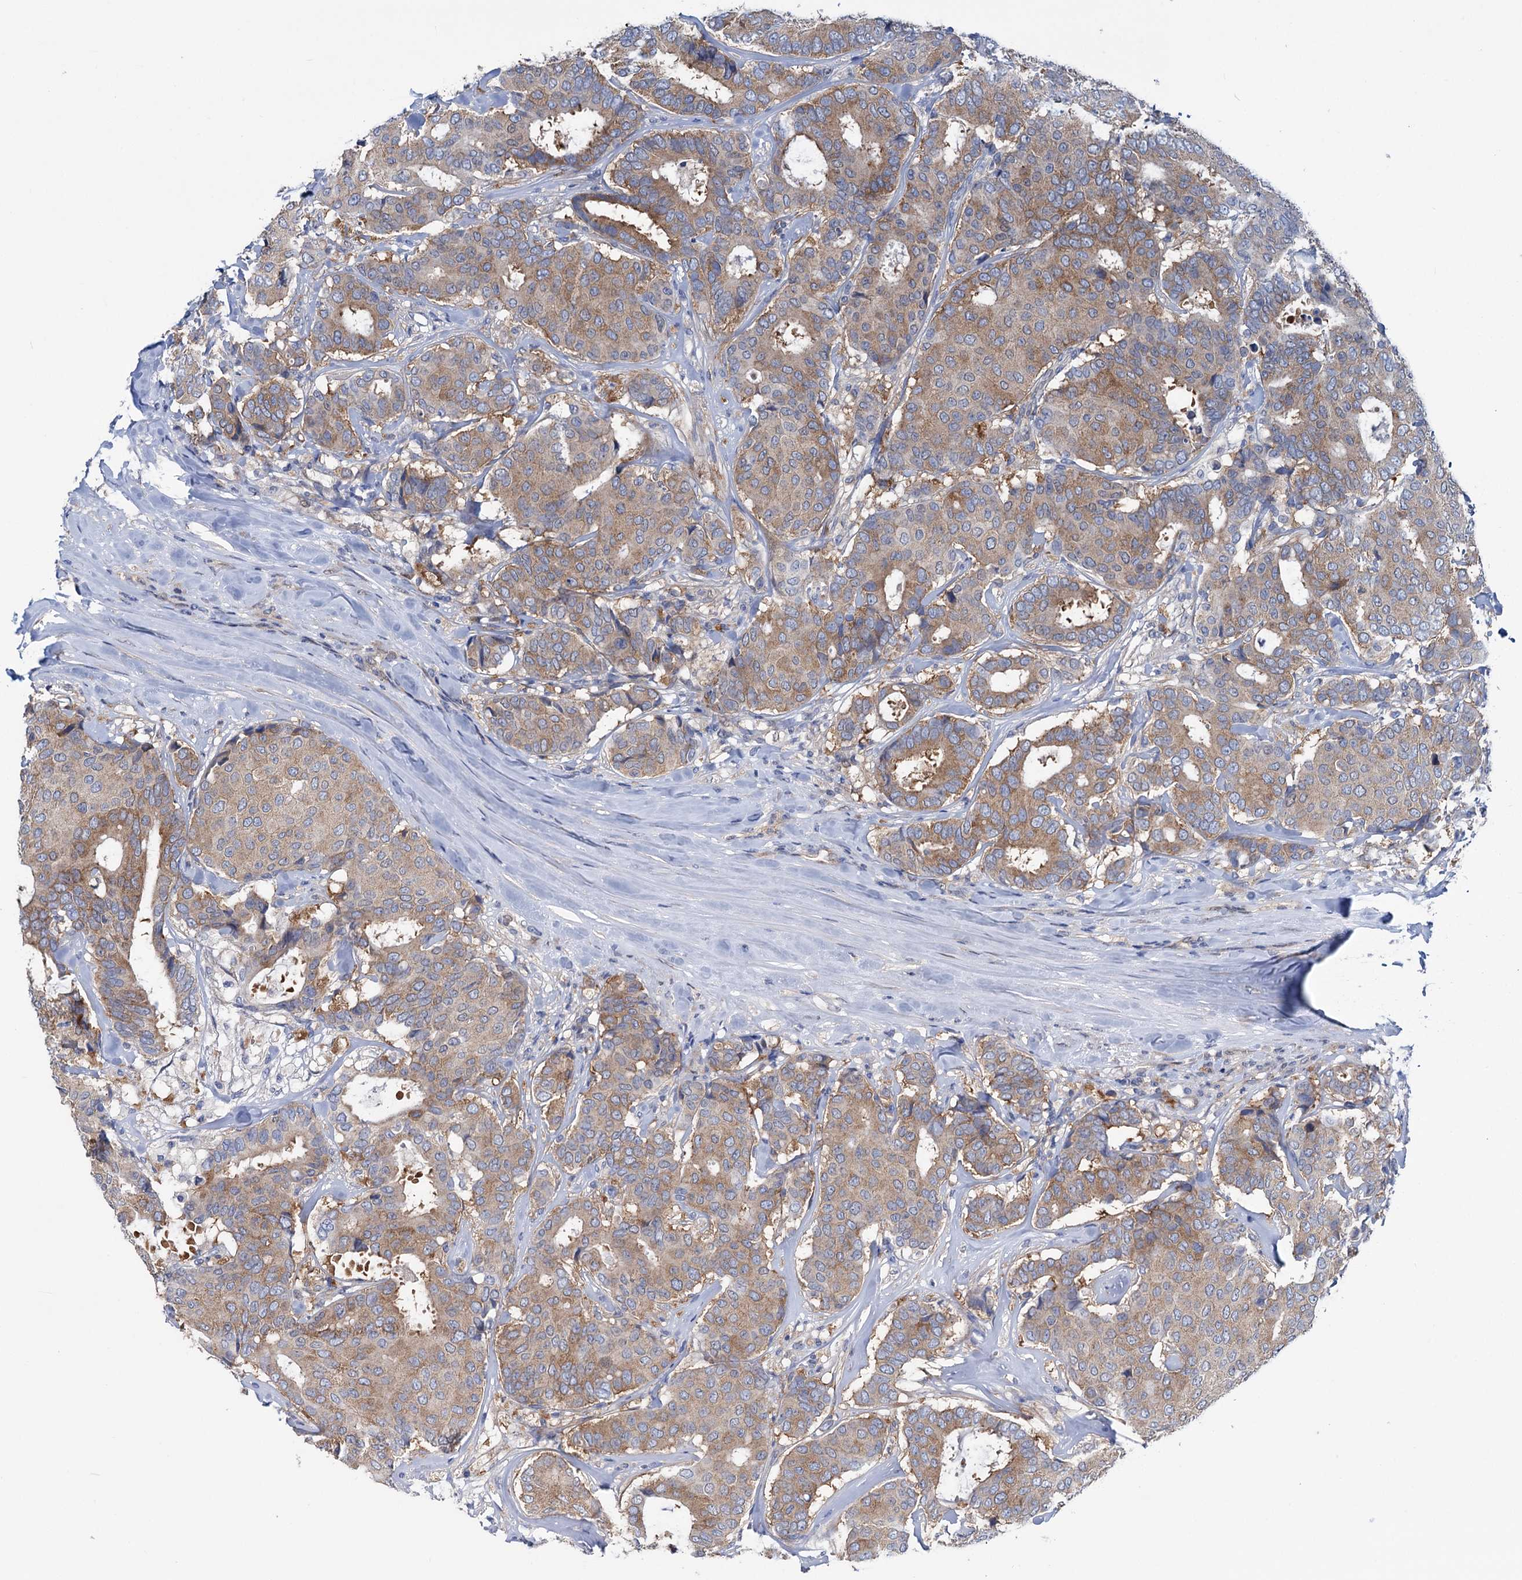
{"staining": {"intensity": "moderate", "quantity": ">75%", "location": "cytoplasmic/membranous"}, "tissue": "breast cancer", "cell_type": "Tumor cells", "image_type": "cancer", "snomed": [{"axis": "morphology", "description": "Duct carcinoma"}, {"axis": "topography", "description": "Breast"}], "caption": "Moderate cytoplasmic/membranous staining for a protein is appreciated in approximately >75% of tumor cells of infiltrating ductal carcinoma (breast) using IHC.", "gene": "ZNRD2", "patient": {"sex": "female", "age": 75}}